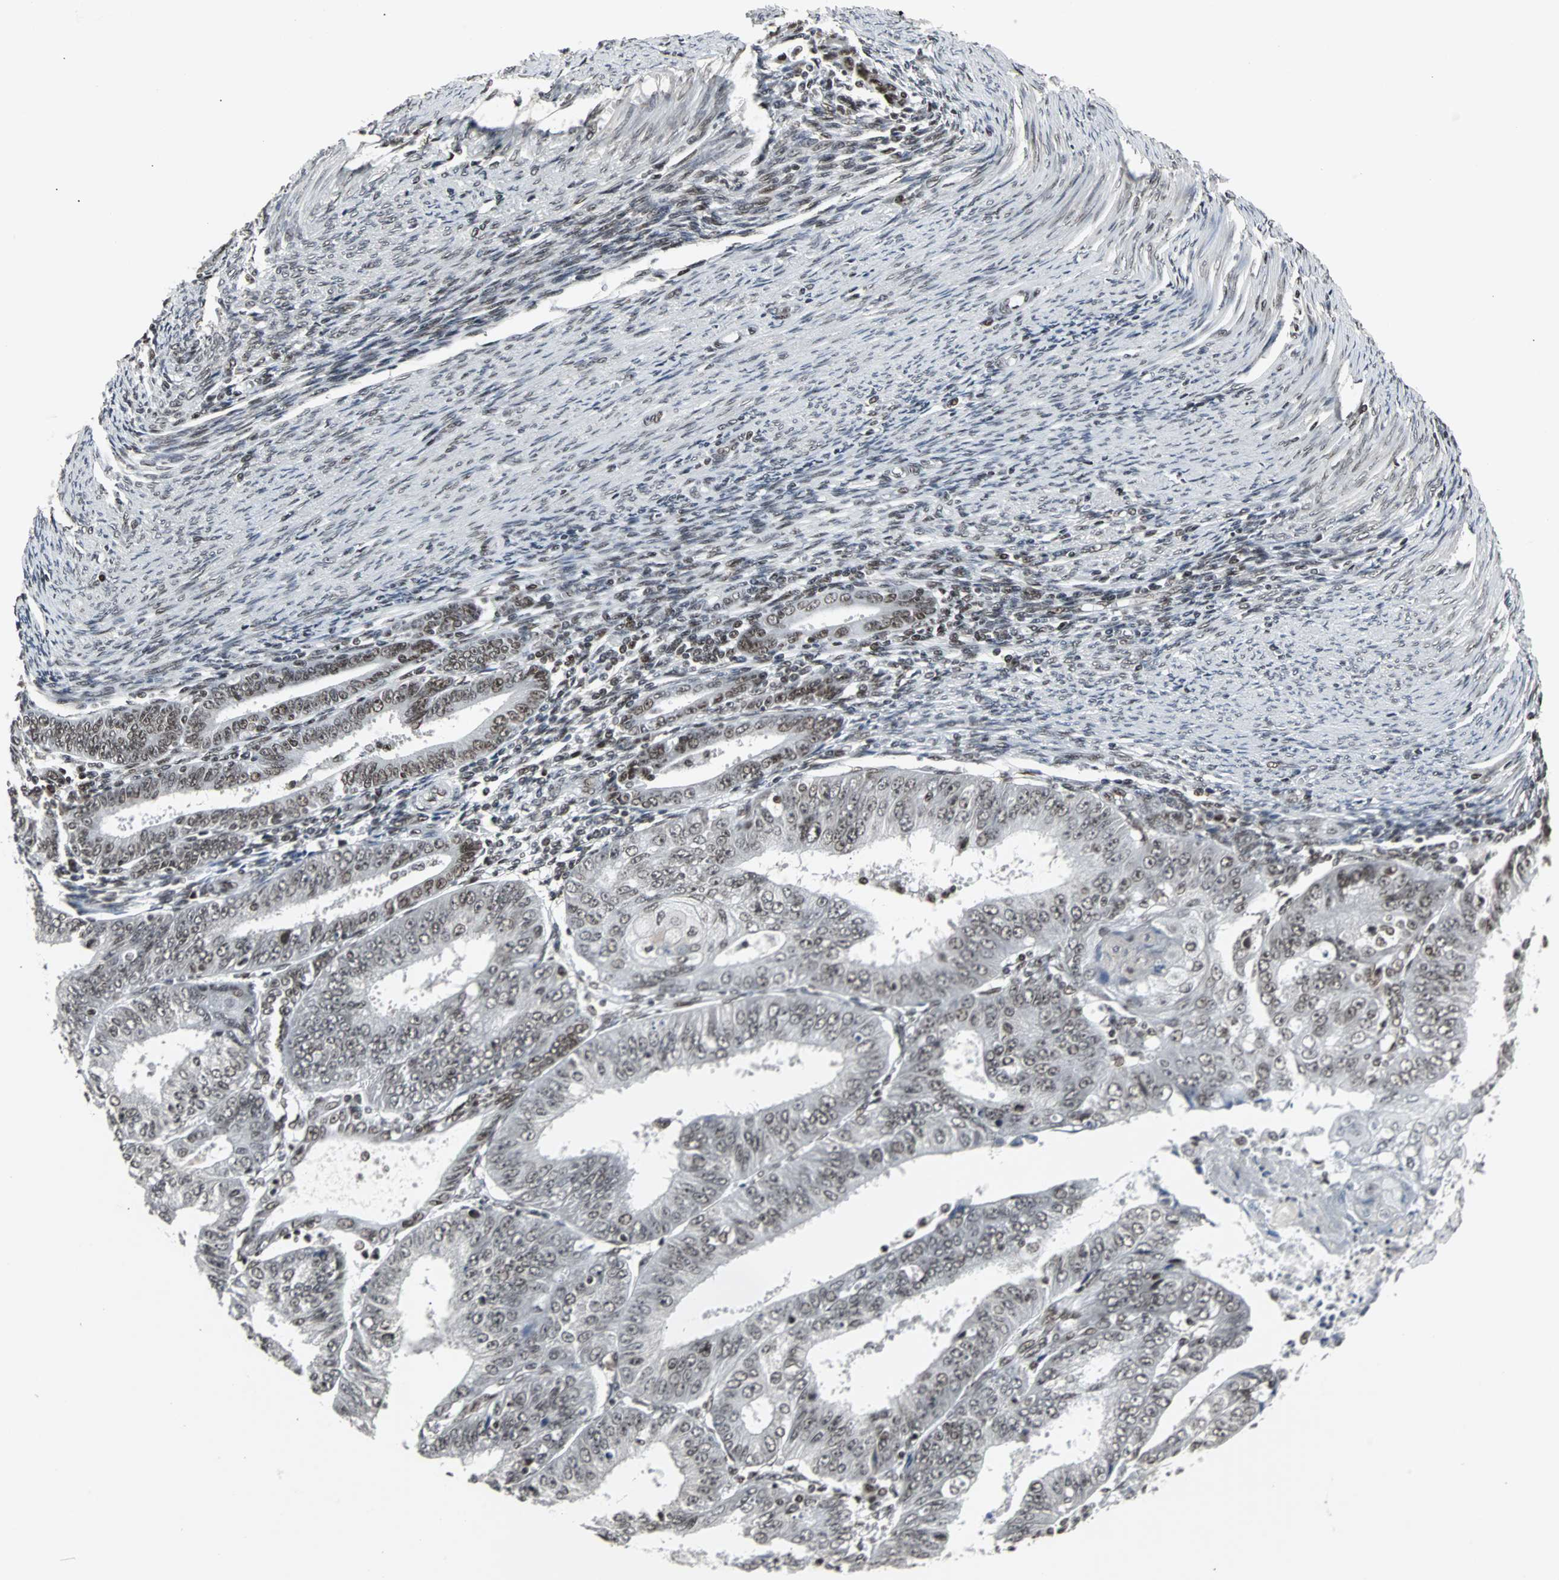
{"staining": {"intensity": "moderate", "quantity": "25%-75%", "location": "nuclear"}, "tissue": "endometrial cancer", "cell_type": "Tumor cells", "image_type": "cancer", "snomed": [{"axis": "morphology", "description": "Adenocarcinoma, NOS"}, {"axis": "topography", "description": "Endometrium"}], "caption": "DAB (3,3'-diaminobenzidine) immunohistochemical staining of adenocarcinoma (endometrial) displays moderate nuclear protein expression in about 25%-75% of tumor cells.", "gene": "PNKP", "patient": {"sex": "female", "age": 42}}